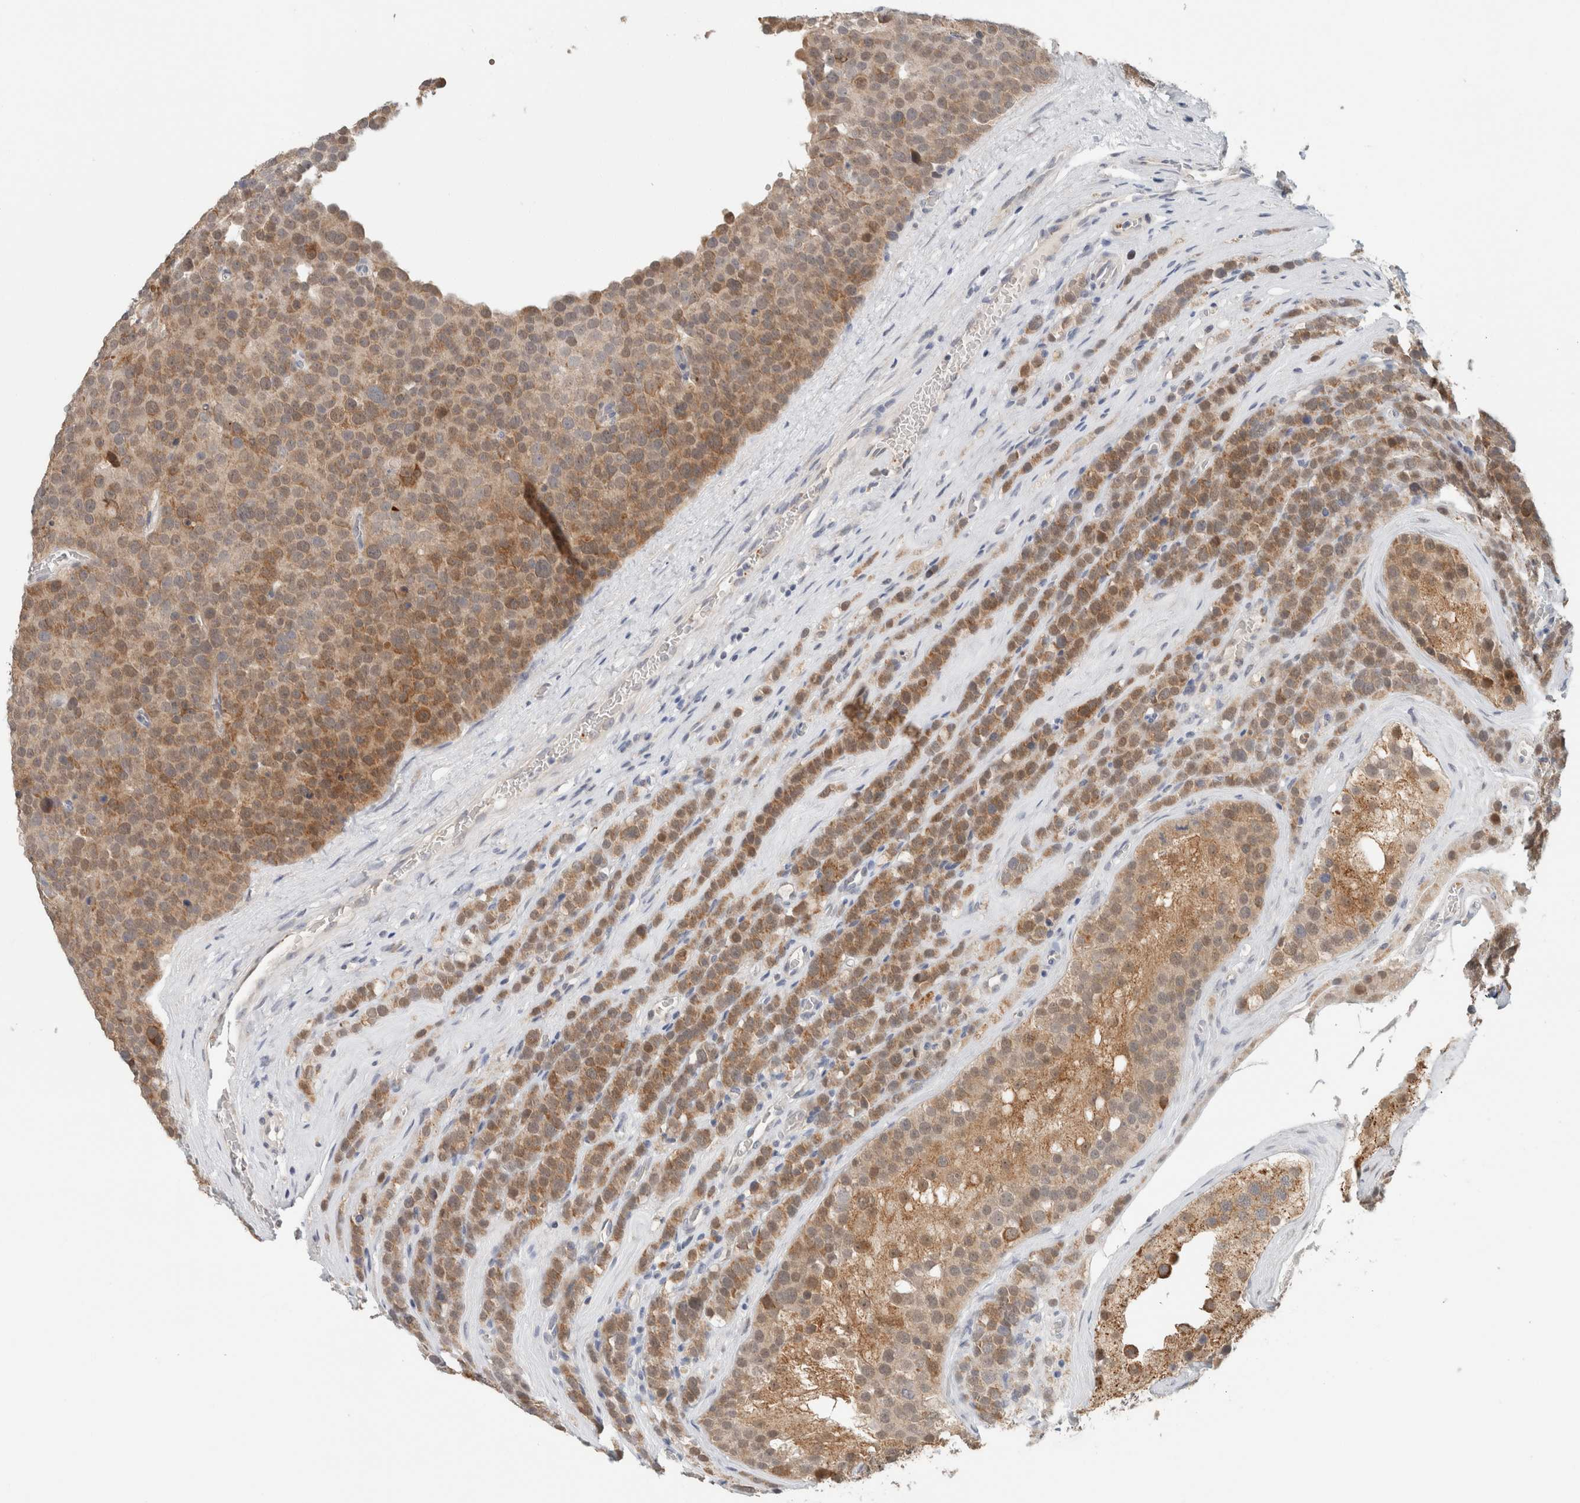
{"staining": {"intensity": "moderate", "quantity": ">75%", "location": "cytoplasmic/membranous"}, "tissue": "testis cancer", "cell_type": "Tumor cells", "image_type": "cancer", "snomed": [{"axis": "morphology", "description": "Seminoma, NOS"}, {"axis": "topography", "description": "Testis"}], "caption": "Testis cancer (seminoma) stained with DAB (3,3'-diaminobenzidine) IHC demonstrates medium levels of moderate cytoplasmic/membranous expression in approximately >75% of tumor cells.", "gene": "CRAT", "patient": {"sex": "male", "age": 71}}